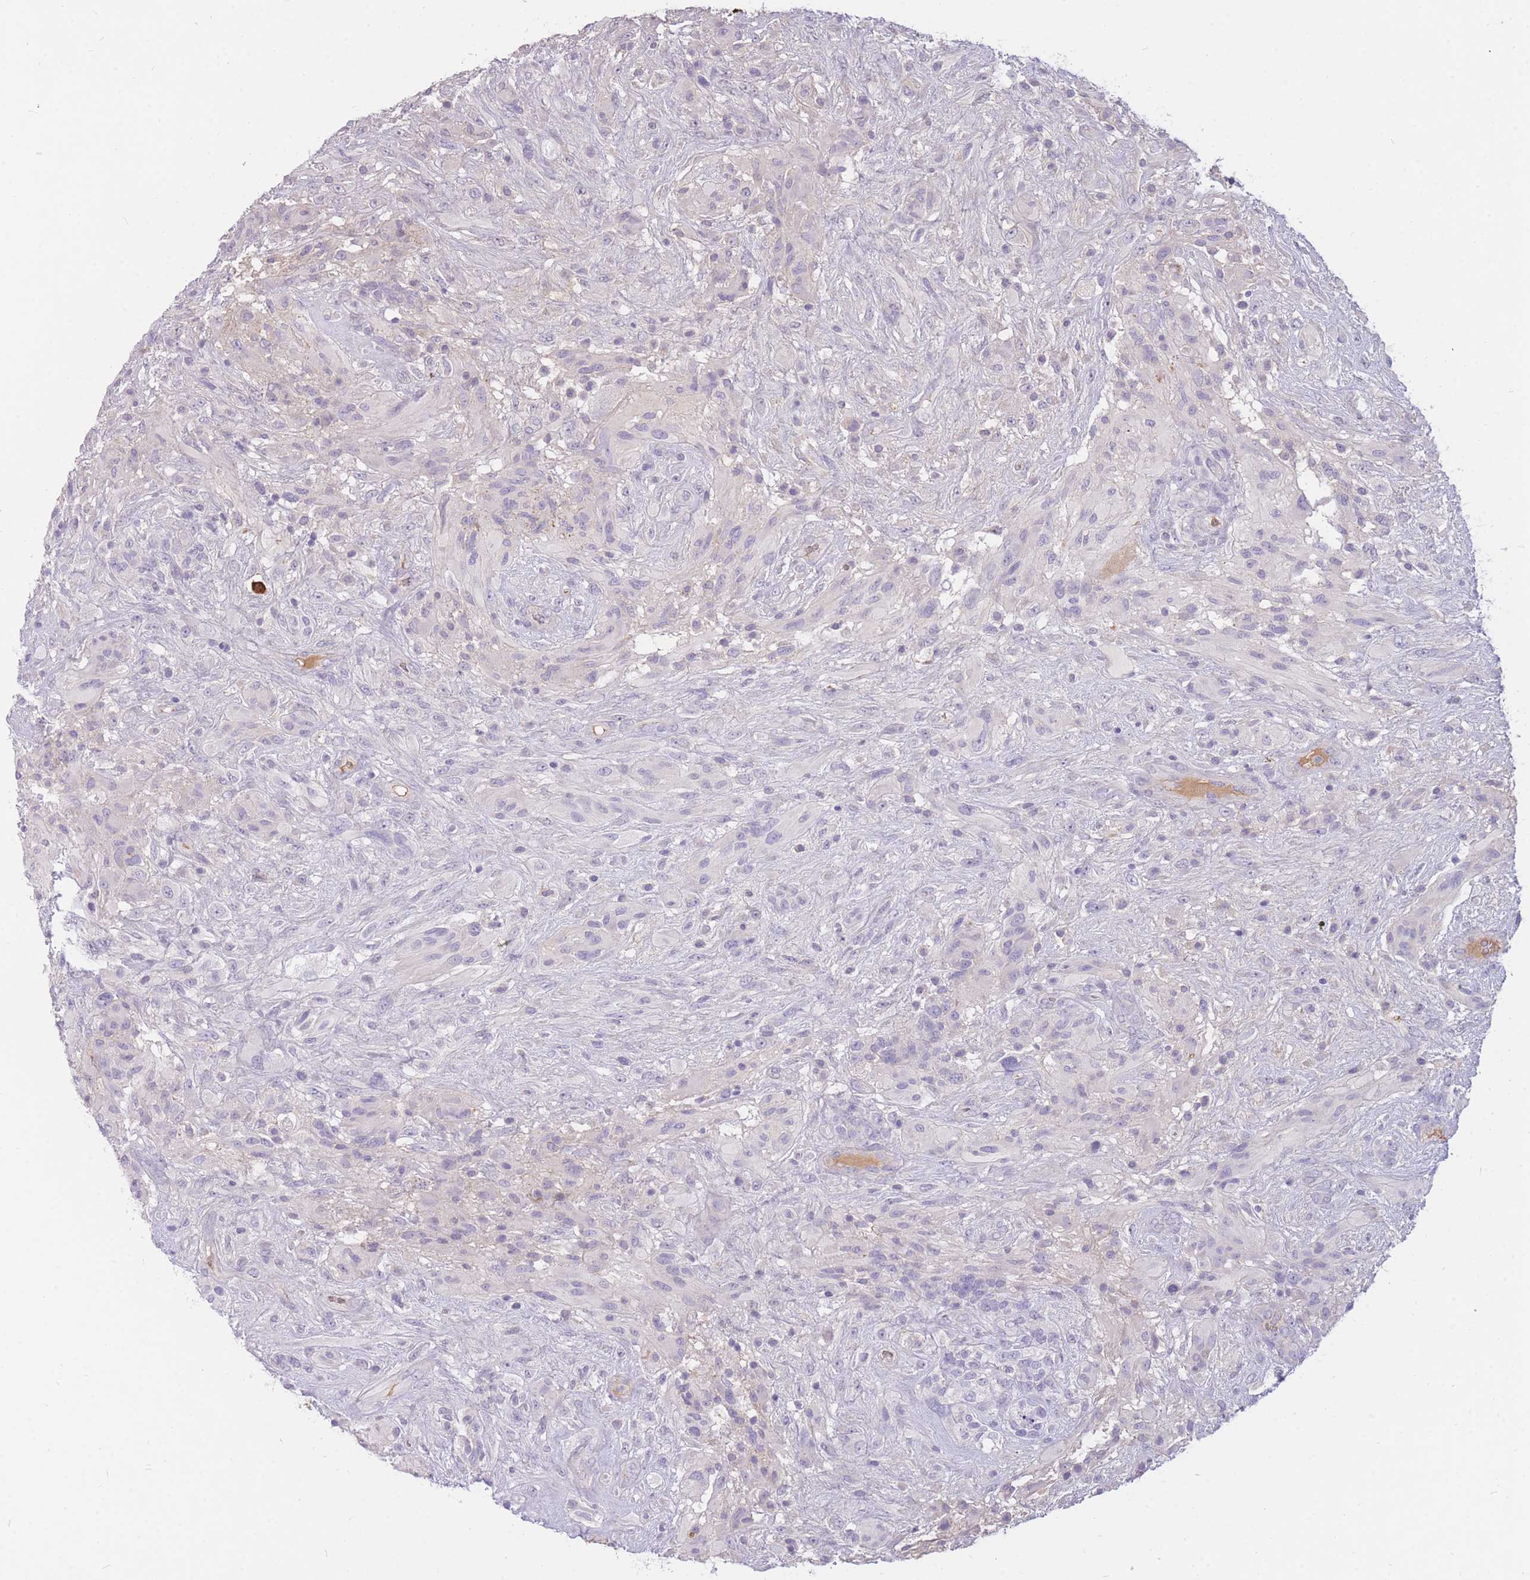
{"staining": {"intensity": "negative", "quantity": "none", "location": "none"}, "tissue": "glioma", "cell_type": "Tumor cells", "image_type": "cancer", "snomed": [{"axis": "morphology", "description": "Glioma, malignant, High grade"}, {"axis": "topography", "description": "Brain"}], "caption": "A photomicrograph of malignant glioma (high-grade) stained for a protein displays no brown staining in tumor cells.", "gene": "TPSD1", "patient": {"sex": "male", "age": 61}}